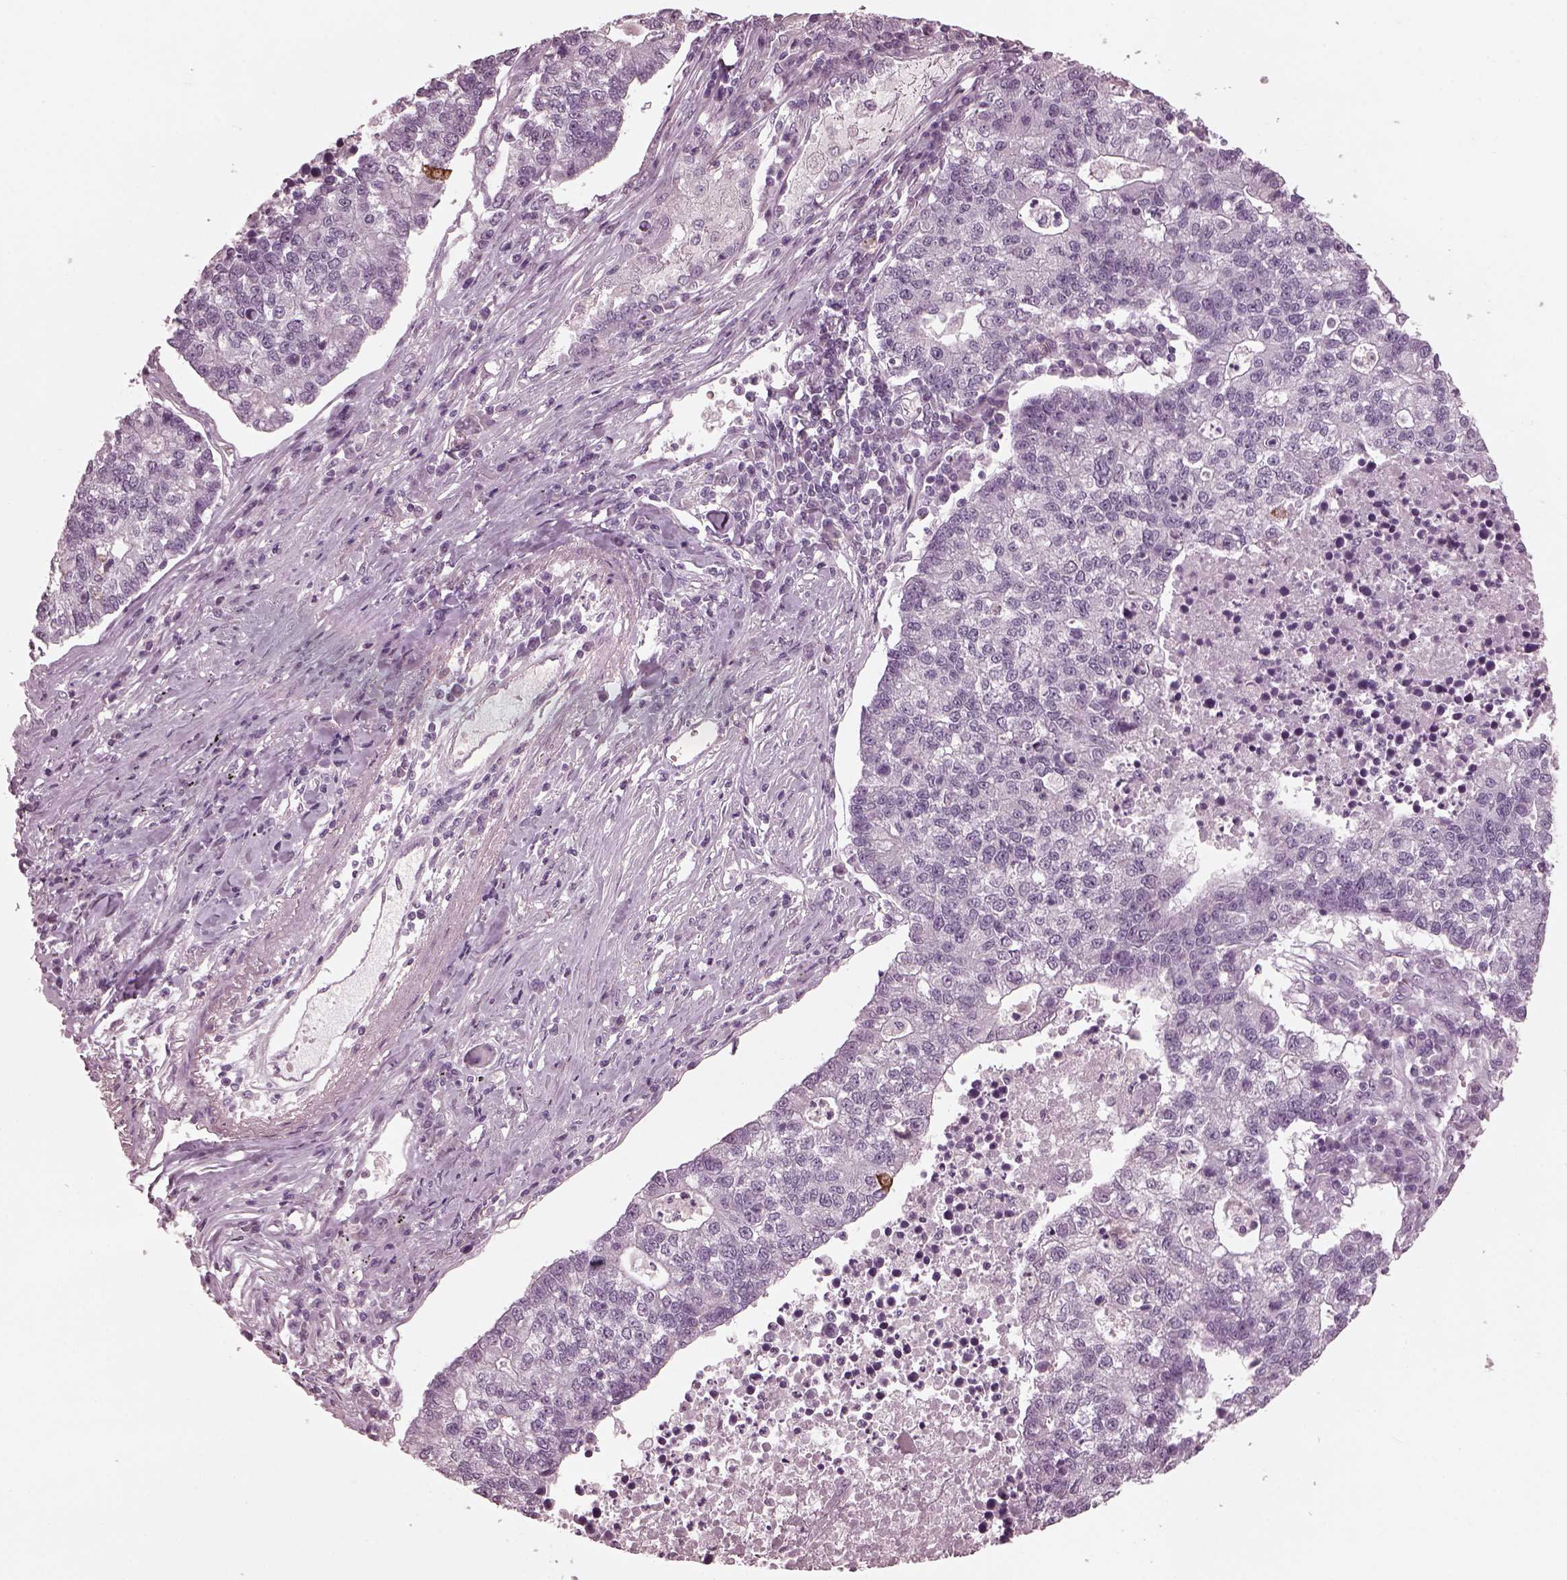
{"staining": {"intensity": "negative", "quantity": "none", "location": "none"}, "tissue": "lung cancer", "cell_type": "Tumor cells", "image_type": "cancer", "snomed": [{"axis": "morphology", "description": "Adenocarcinoma, NOS"}, {"axis": "topography", "description": "Lung"}], "caption": "A histopathology image of human adenocarcinoma (lung) is negative for staining in tumor cells.", "gene": "CGA", "patient": {"sex": "male", "age": 57}}